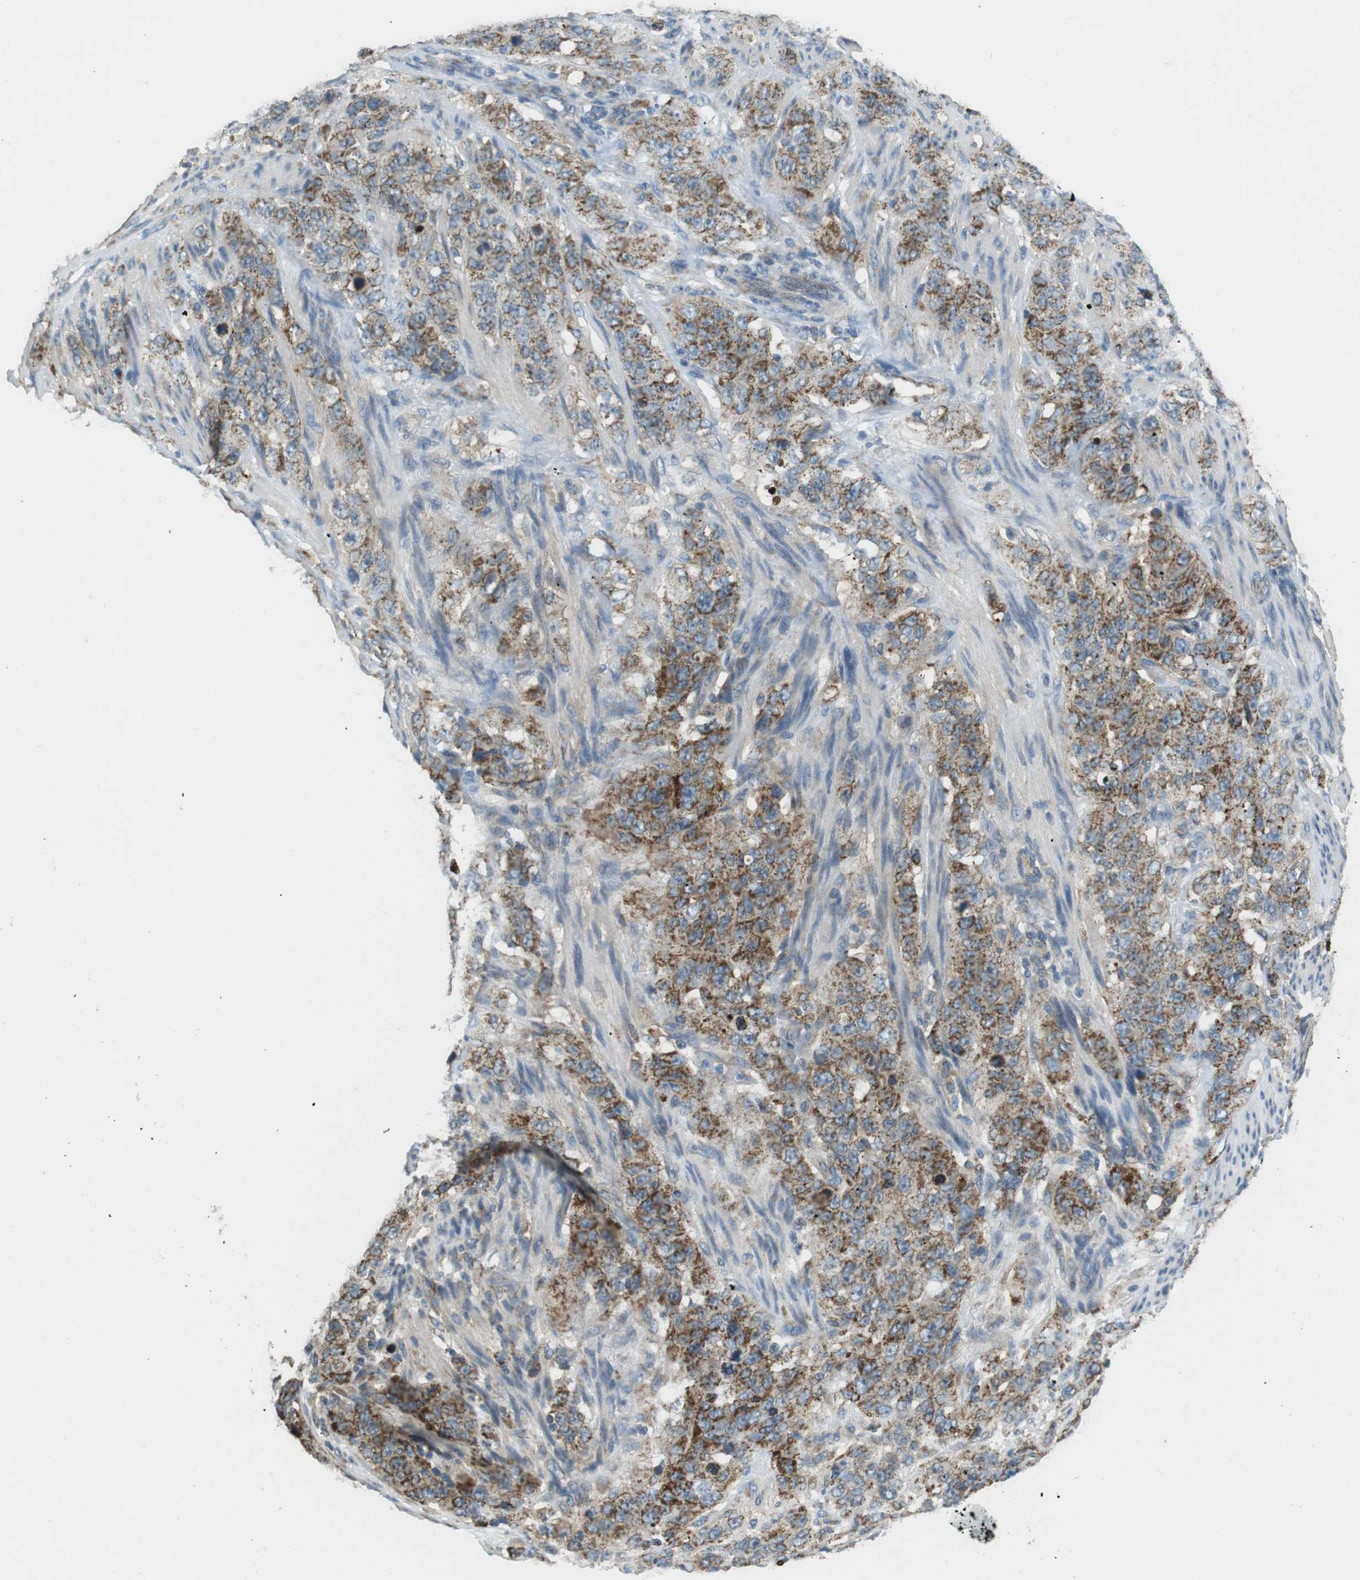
{"staining": {"intensity": "moderate", "quantity": ">75%", "location": "cytoplasmic/membranous"}, "tissue": "stomach cancer", "cell_type": "Tumor cells", "image_type": "cancer", "snomed": [{"axis": "morphology", "description": "Adenocarcinoma, NOS"}, {"axis": "topography", "description": "Stomach"}], "caption": "A micrograph of human adenocarcinoma (stomach) stained for a protein shows moderate cytoplasmic/membranous brown staining in tumor cells.", "gene": "BACE1", "patient": {"sex": "male", "age": 48}}